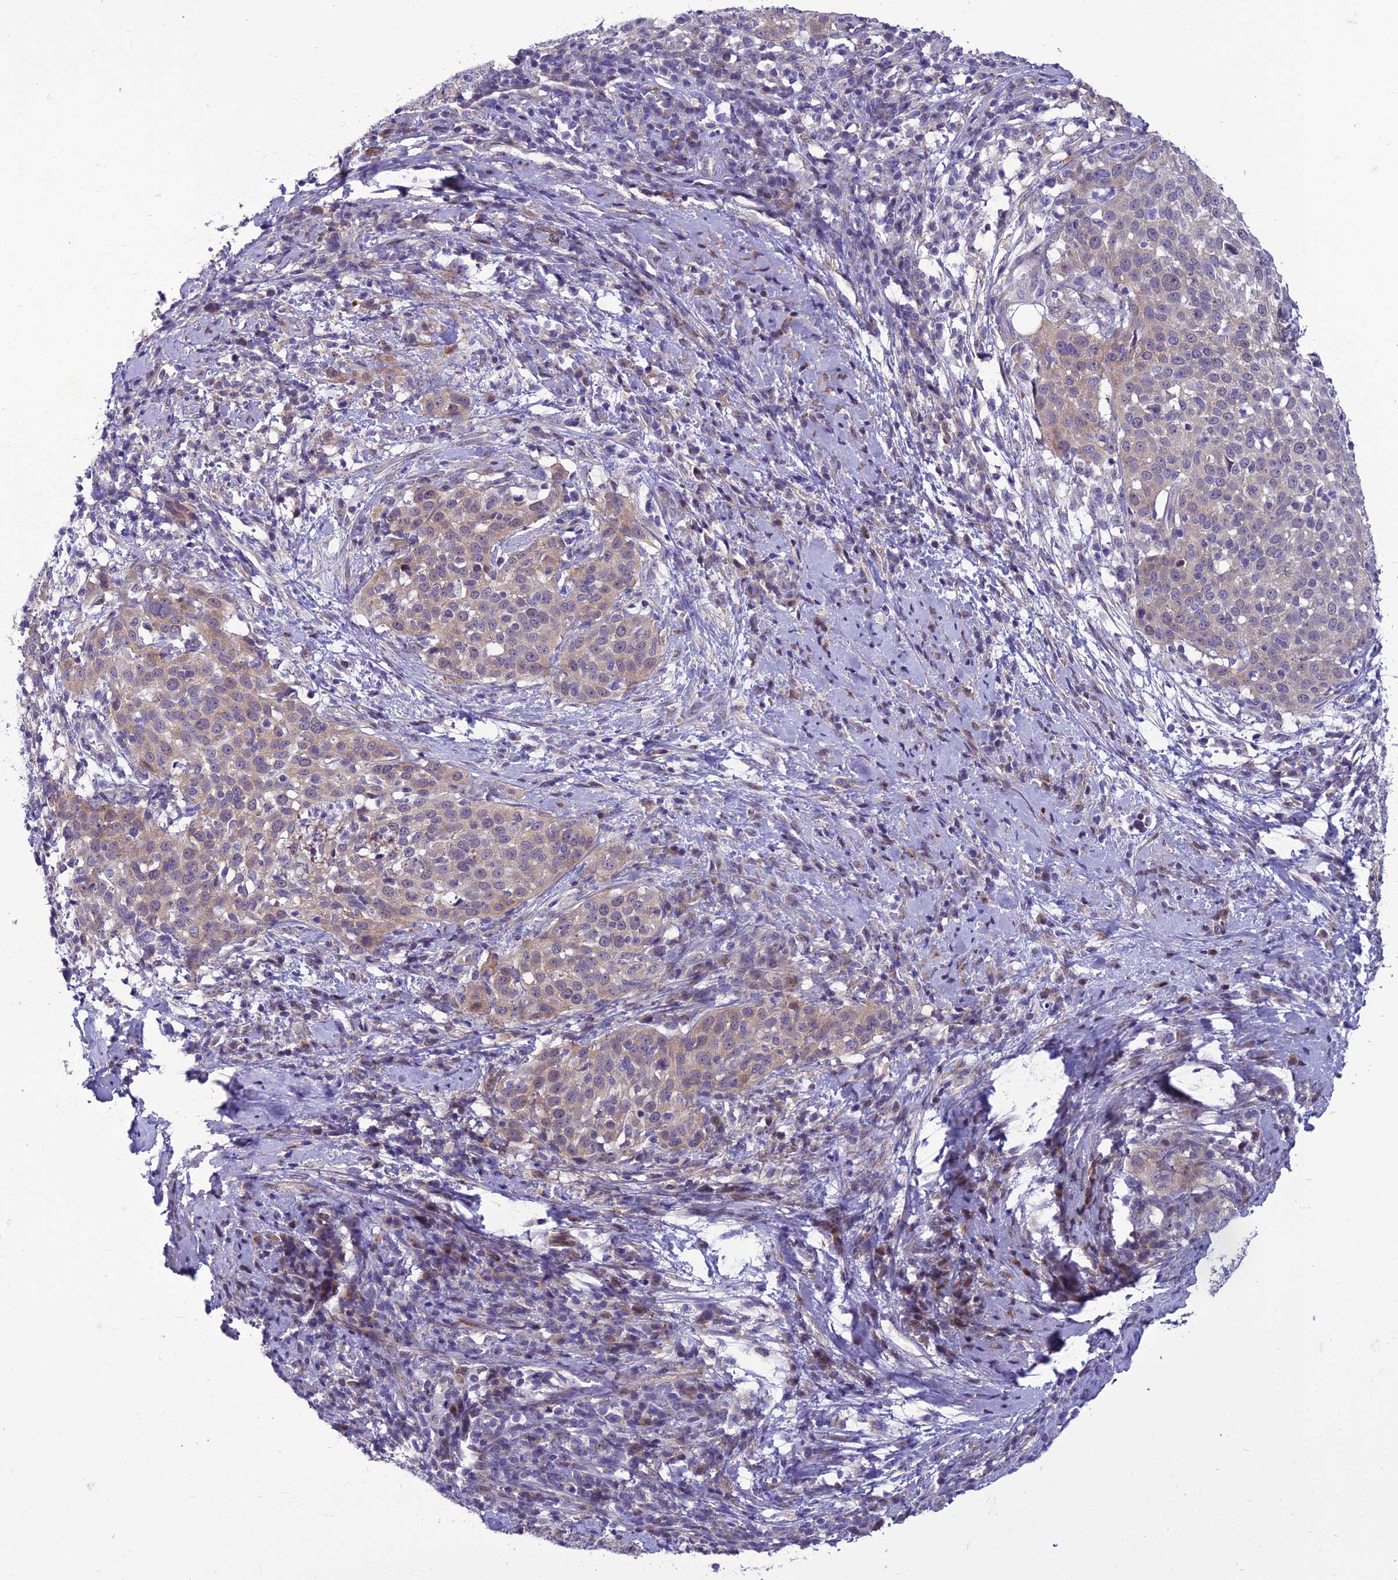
{"staining": {"intensity": "weak", "quantity": "25%-75%", "location": "cytoplasmic/membranous"}, "tissue": "cervical cancer", "cell_type": "Tumor cells", "image_type": "cancer", "snomed": [{"axis": "morphology", "description": "Squamous cell carcinoma, NOS"}, {"axis": "topography", "description": "Cervix"}], "caption": "Cervical cancer (squamous cell carcinoma) stained with a protein marker shows weak staining in tumor cells.", "gene": "GAB4", "patient": {"sex": "female", "age": 57}}